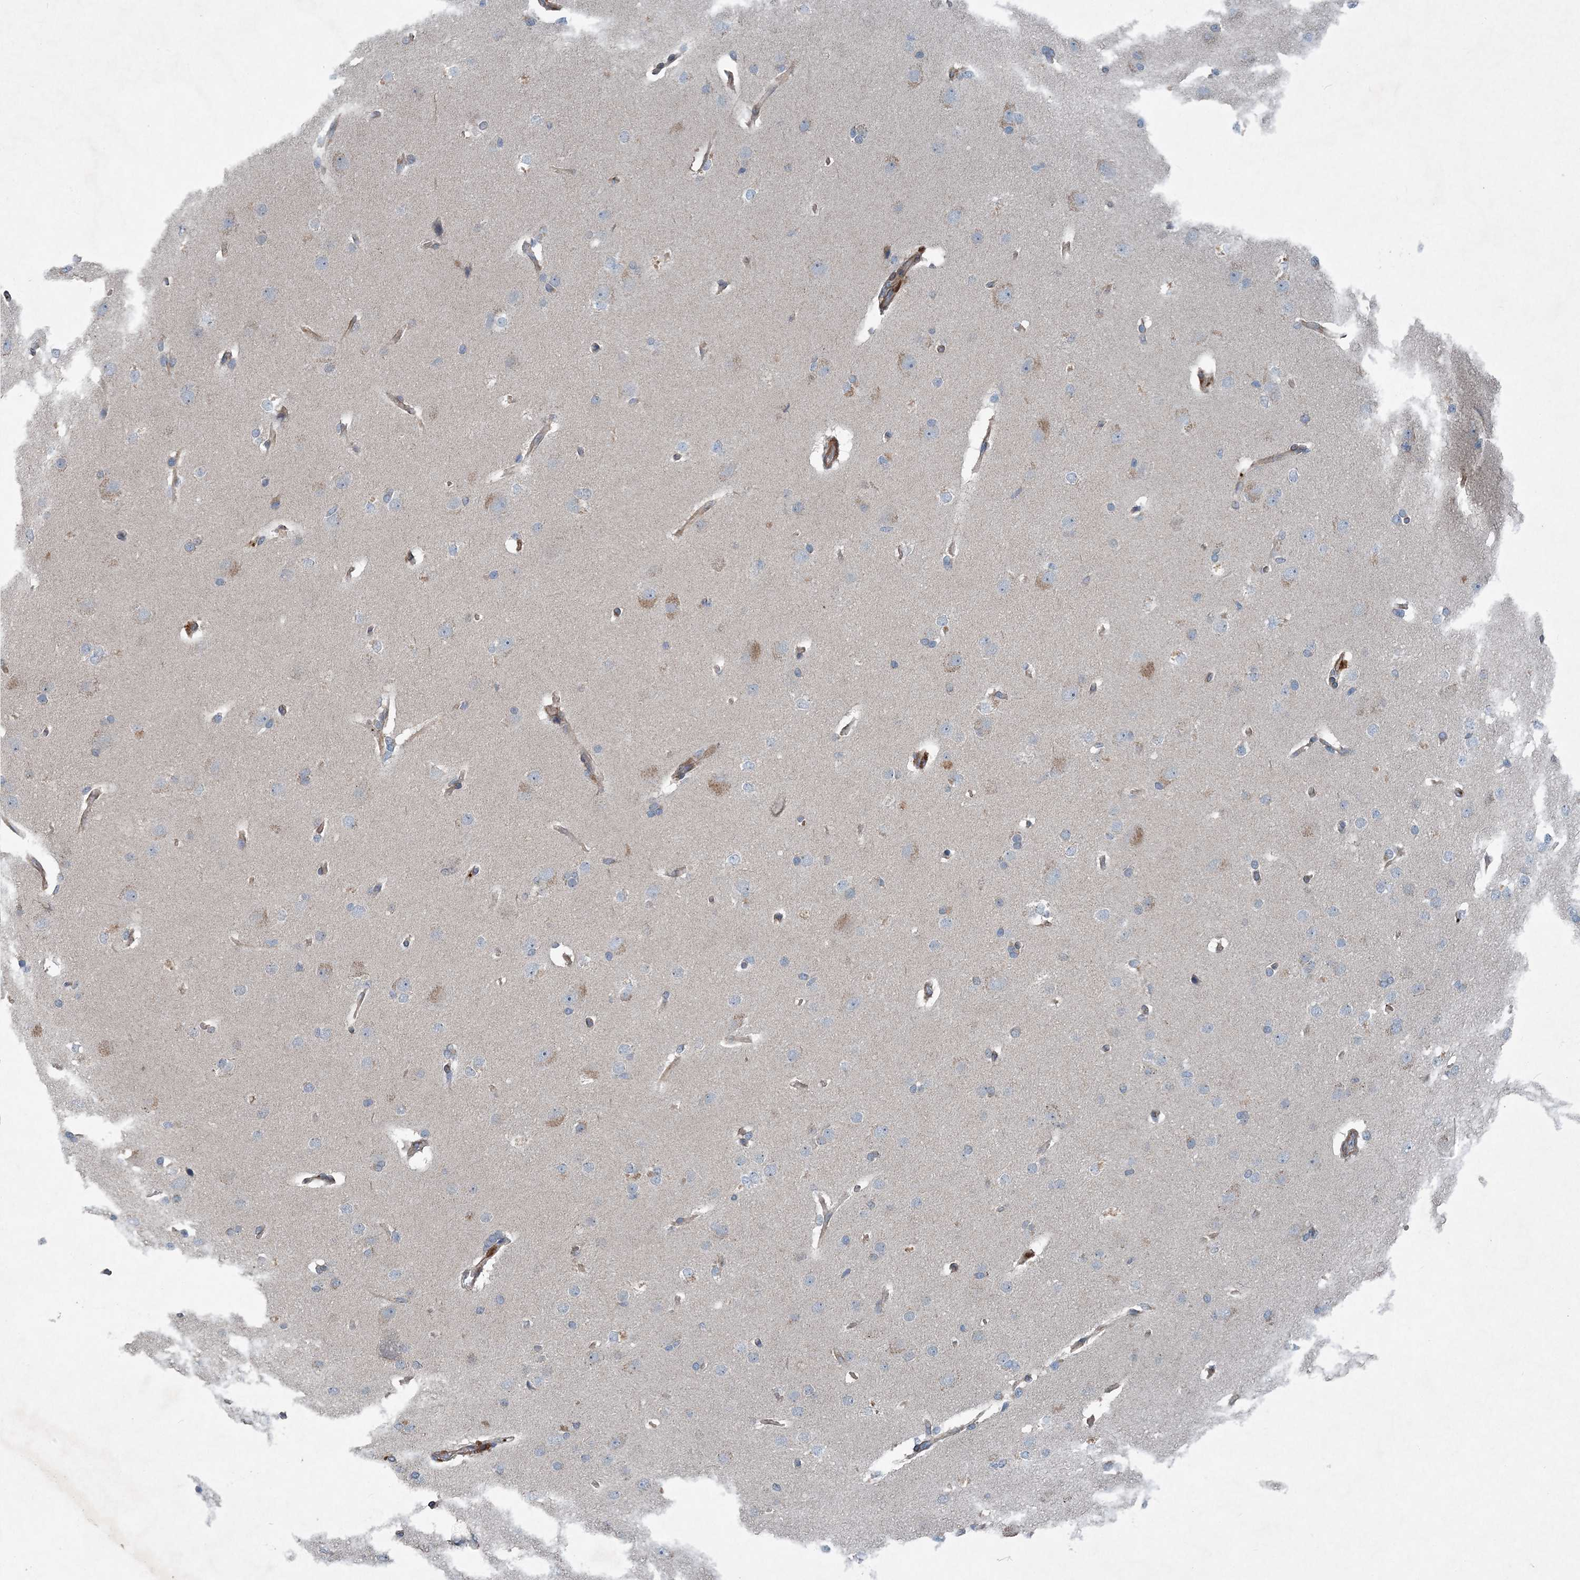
{"staining": {"intensity": "negative", "quantity": "none", "location": "none"}, "tissue": "glioma", "cell_type": "Tumor cells", "image_type": "cancer", "snomed": [{"axis": "morphology", "description": "Glioma, malignant, Low grade"}, {"axis": "topography", "description": "Brain"}], "caption": "This is an IHC image of glioma. There is no expression in tumor cells.", "gene": "DGUOK", "patient": {"sex": "female", "age": 37}}